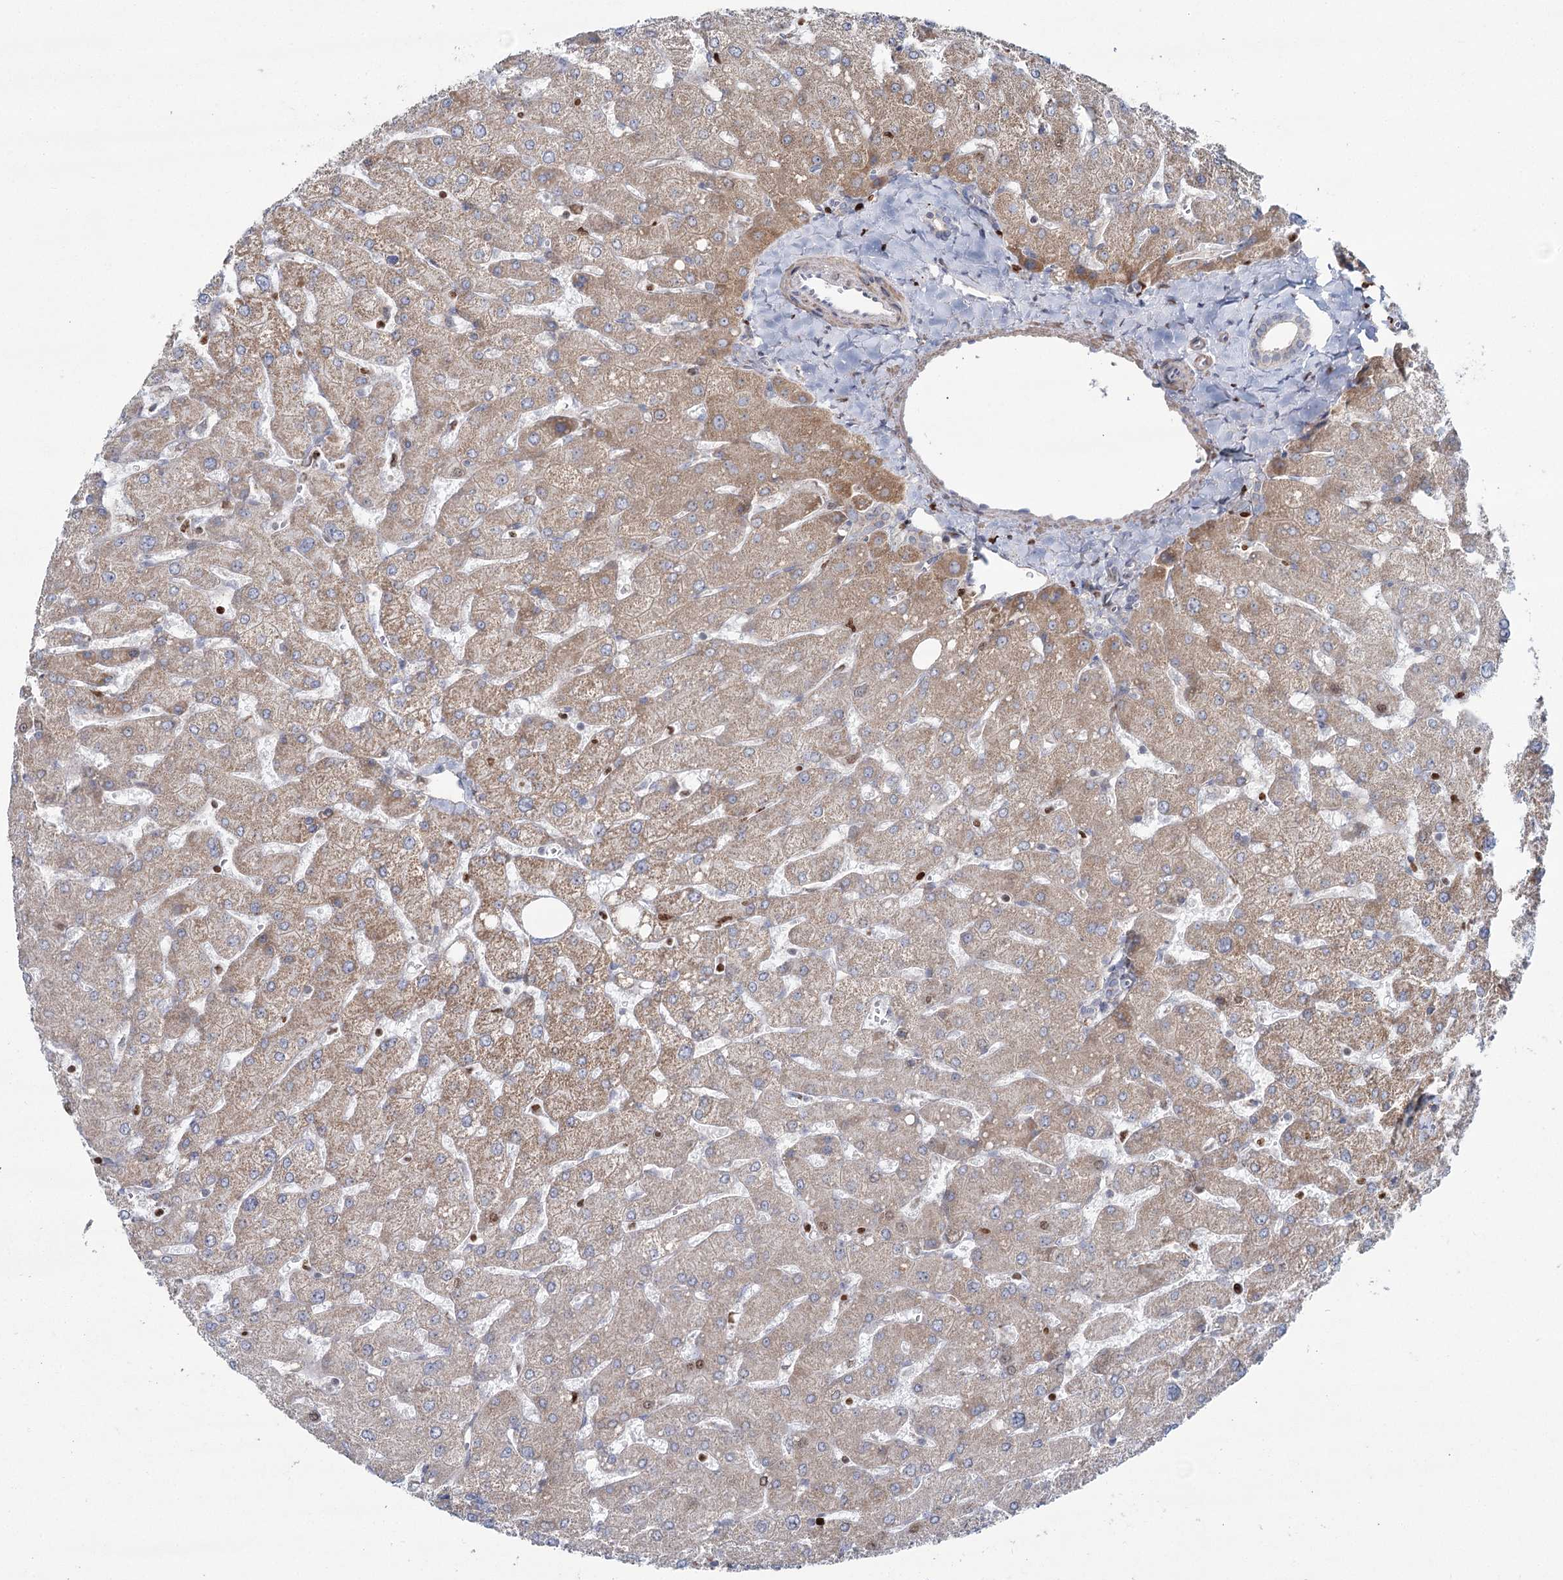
{"staining": {"intensity": "negative", "quantity": "none", "location": "none"}, "tissue": "liver", "cell_type": "Cholangiocytes", "image_type": "normal", "snomed": [{"axis": "morphology", "description": "Normal tissue, NOS"}, {"axis": "topography", "description": "Liver"}], "caption": "IHC micrograph of benign liver stained for a protein (brown), which exhibits no expression in cholangiocytes. (Brightfield microscopy of DAB (3,3'-diaminobenzidine) immunohistochemistry (IHC) at high magnification).", "gene": "PDHX", "patient": {"sex": "male", "age": 55}}